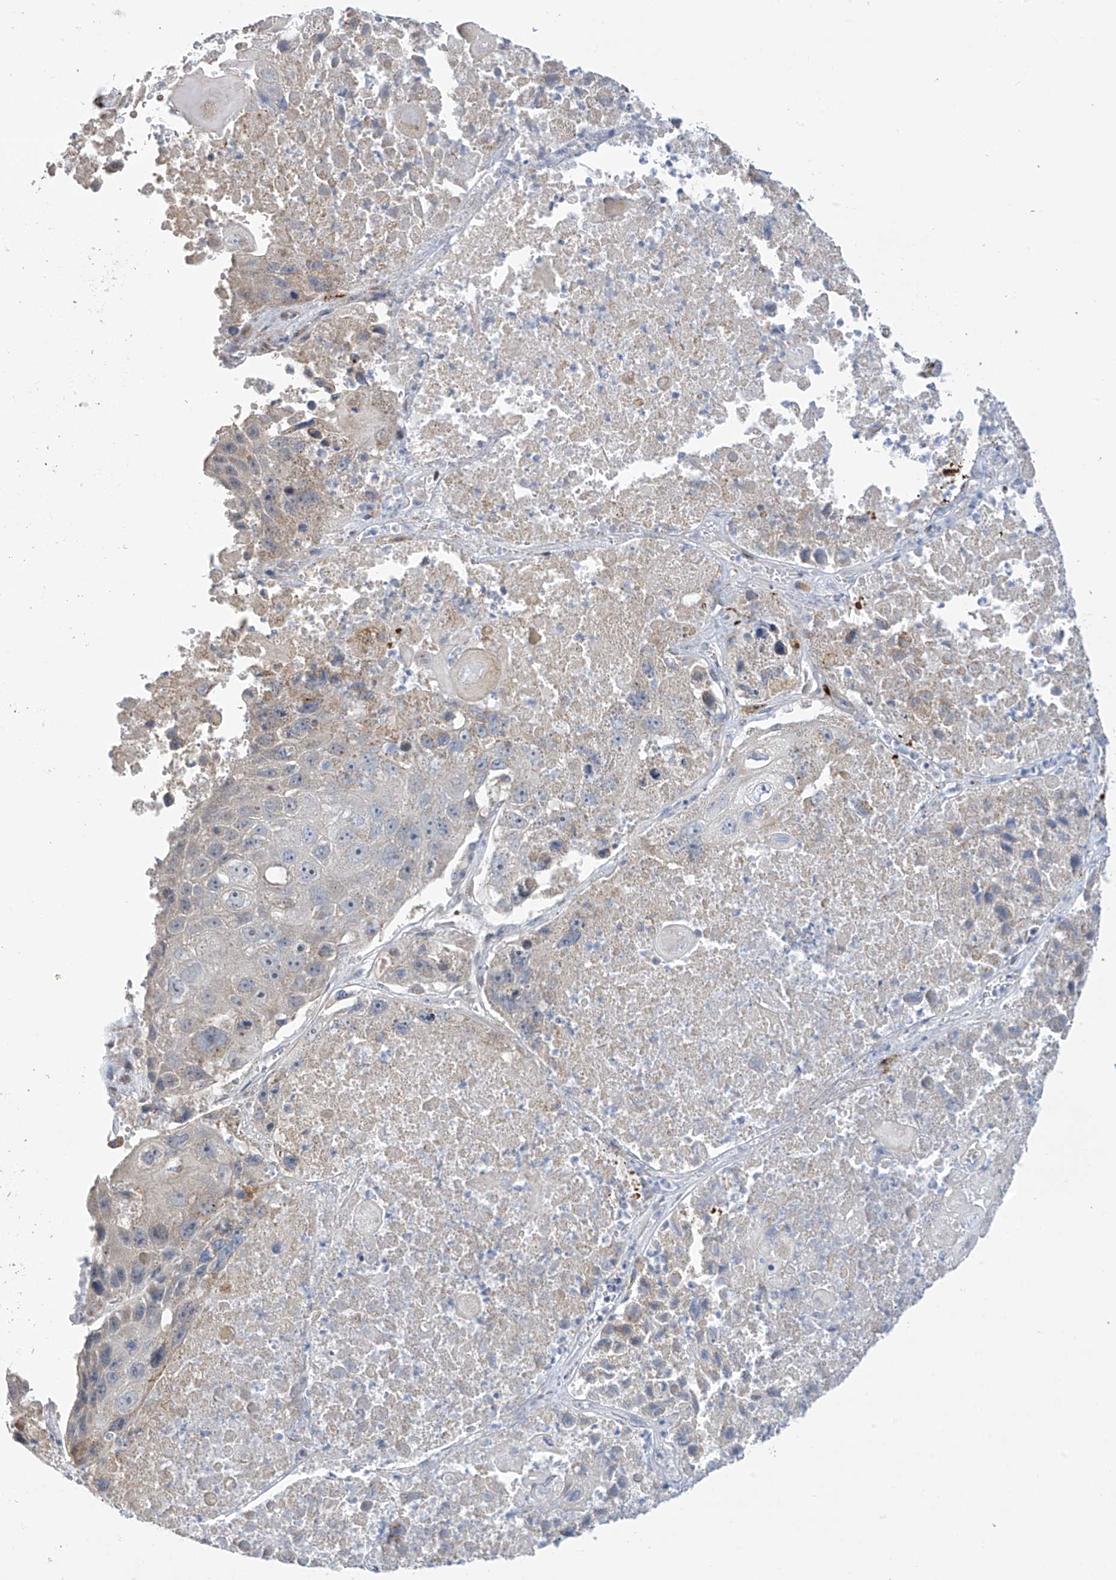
{"staining": {"intensity": "negative", "quantity": "none", "location": "none"}, "tissue": "lung cancer", "cell_type": "Tumor cells", "image_type": "cancer", "snomed": [{"axis": "morphology", "description": "Squamous cell carcinoma, NOS"}, {"axis": "topography", "description": "Lung"}], "caption": "DAB (3,3'-diaminobenzidine) immunohistochemical staining of squamous cell carcinoma (lung) displays no significant expression in tumor cells.", "gene": "ZNF641", "patient": {"sex": "male", "age": 61}}